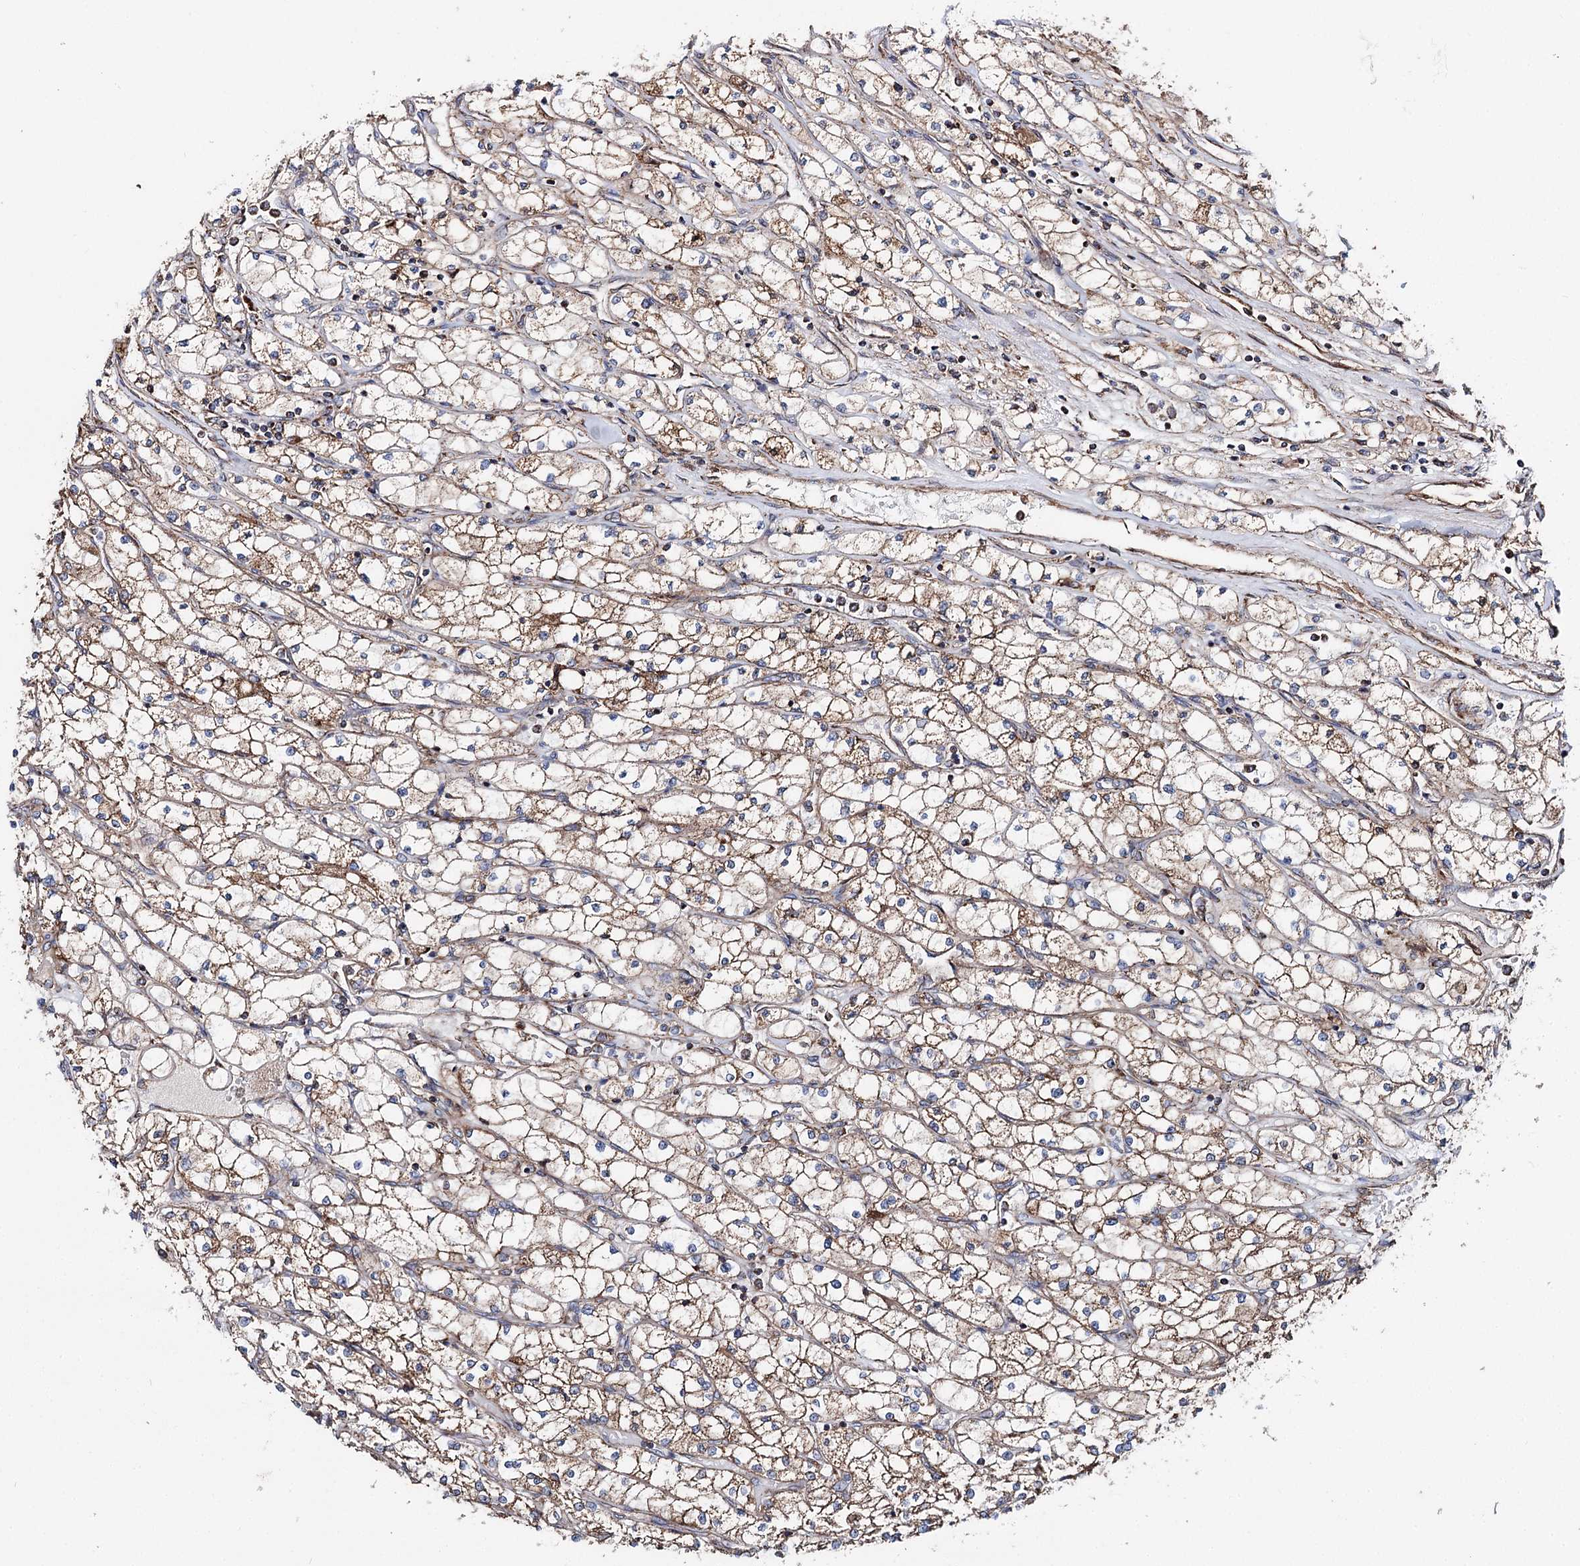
{"staining": {"intensity": "weak", "quantity": ">75%", "location": "cytoplasmic/membranous"}, "tissue": "renal cancer", "cell_type": "Tumor cells", "image_type": "cancer", "snomed": [{"axis": "morphology", "description": "Adenocarcinoma, NOS"}, {"axis": "topography", "description": "Kidney"}], "caption": "Weak cytoplasmic/membranous positivity for a protein is present in about >75% of tumor cells of renal adenocarcinoma using immunohistochemistry.", "gene": "MSANTD2", "patient": {"sex": "male", "age": 80}}